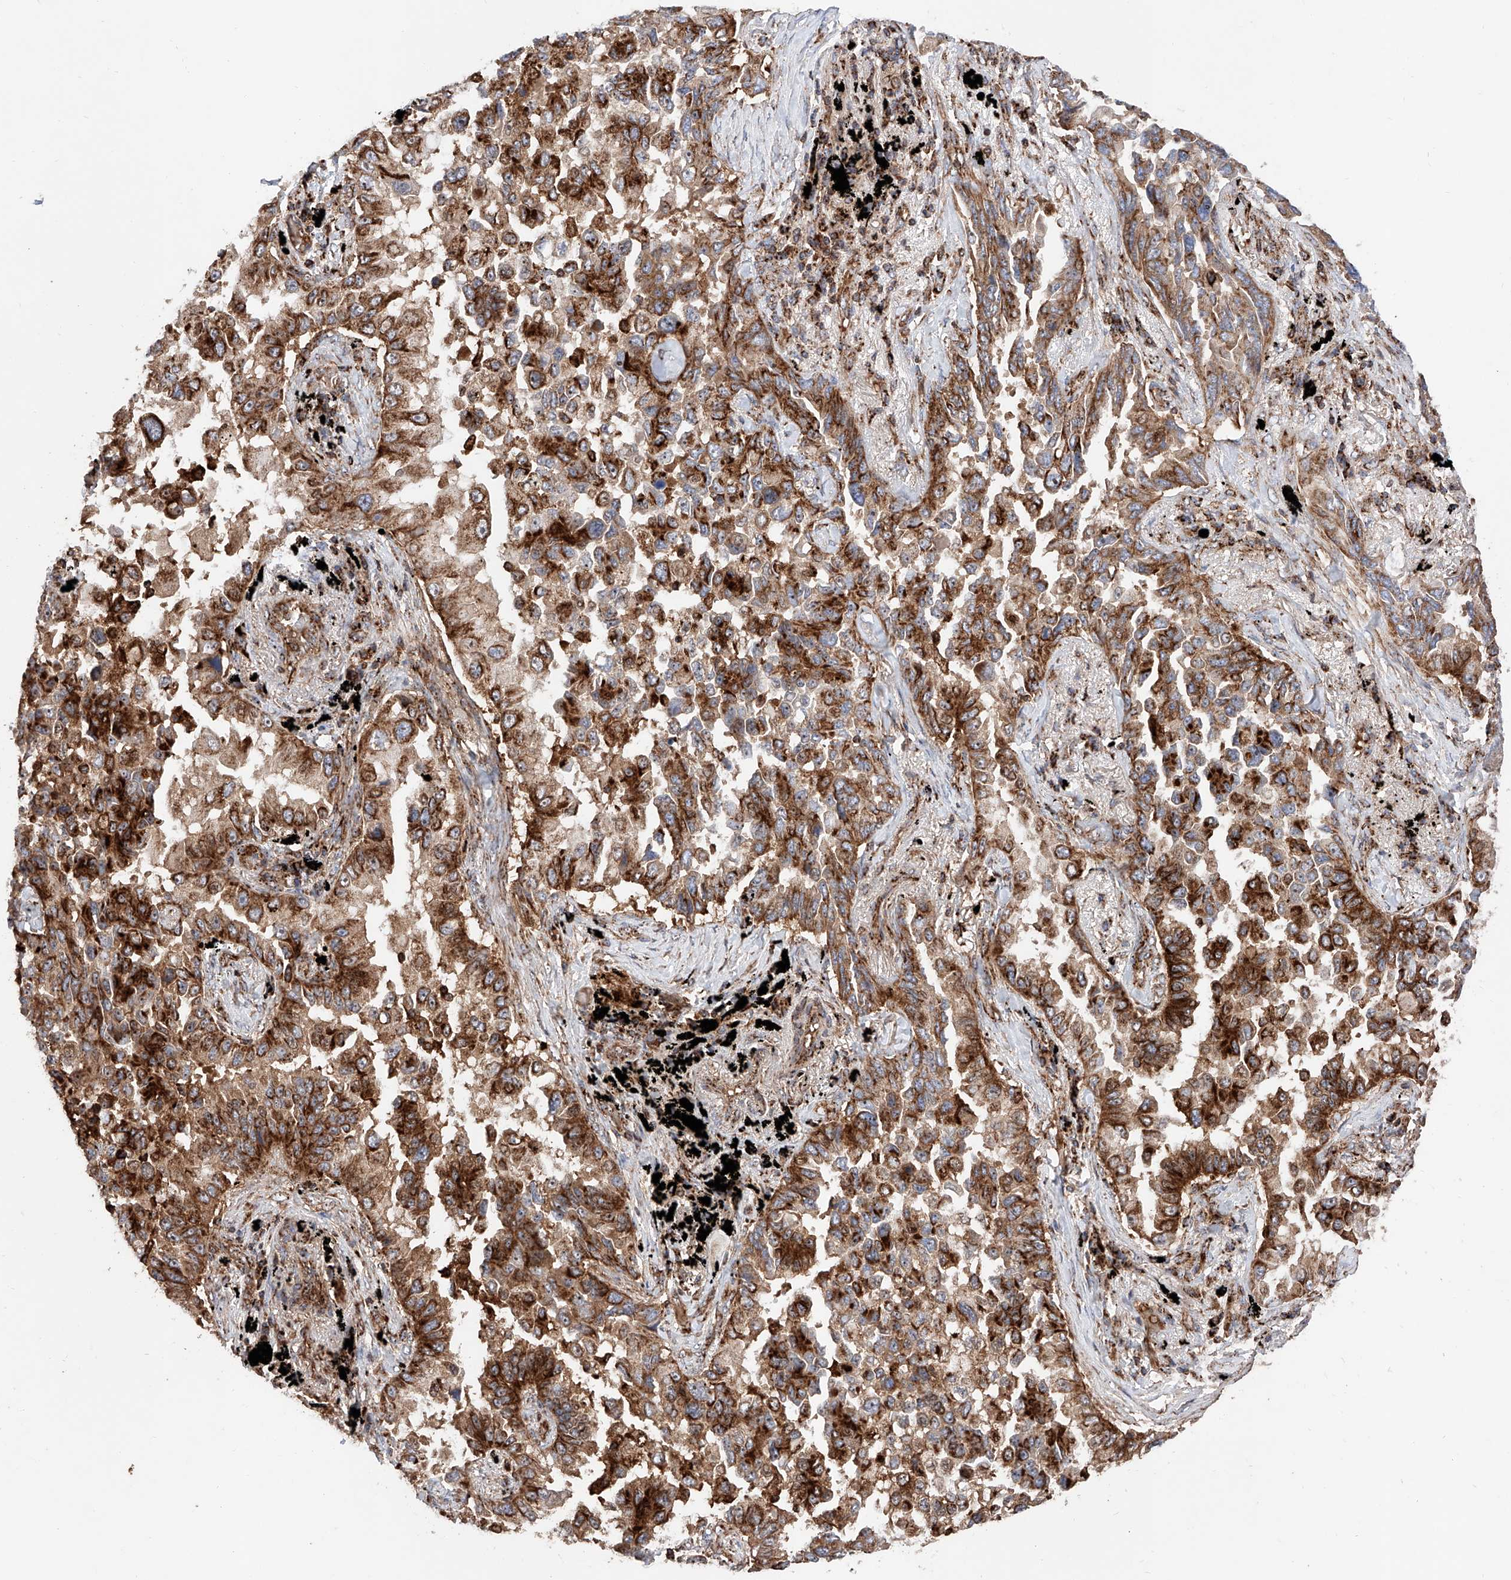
{"staining": {"intensity": "moderate", "quantity": ">75%", "location": "cytoplasmic/membranous"}, "tissue": "lung cancer", "cell_type": "Tumor cells", "image_type": "cancer", "snomed": [{"axis": "morphology", "description": "Adenocarcinoma, NOS"}, {"axis": "topography", "description": "Lung"}], "caption": "Immunohistochemistry image of neoplastic tissue: human lung cancer stained using immunohistochemistry (IHC) reveals medium levels of moderate protein expression localized specifically in the cytoplasmic/membranous of tumor cells, appearing as a cytoplasmic/membranous brown color.", "gene": "PISD", "patient": {"sex": "female", "age": 67}}